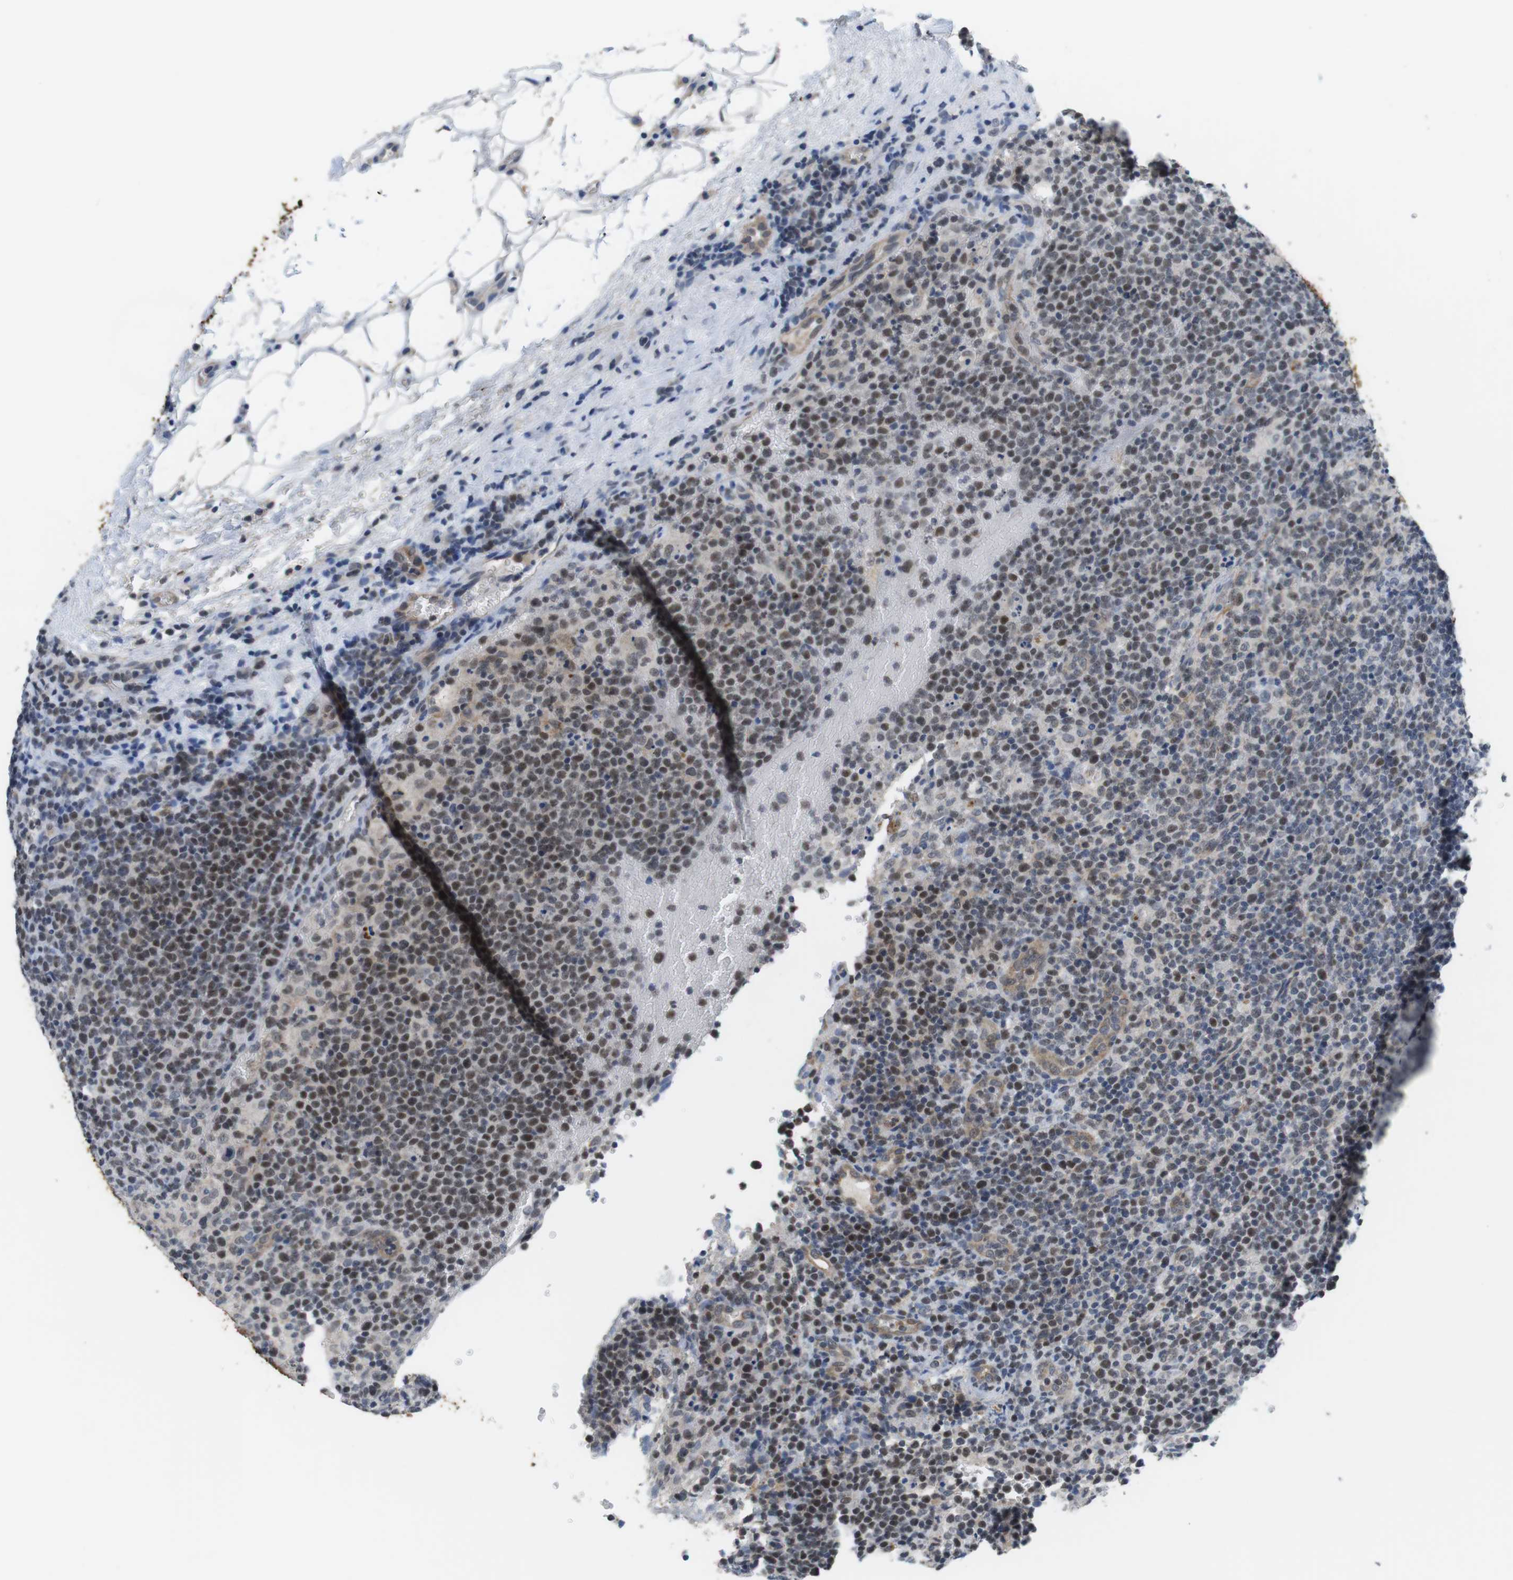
{"staining": {"intensity": "weak", "quantity": "25%-75%", "location": "nuclear"}, "tissue": "lymphoma", "cell_type": "Tumor cells", "image_type": "cancer", "snomed": [{"axis": "morphology", "description": "Malignant lymphoma, non-Hodgkin's type, High grade"}, {"axis": "topography", "description": "Lymph node"}], "caption": "Protein analysis of lymphoma tissue reveals weak nuclear expression in approximately 25%-75% of tumor cells. The protein is stained brown, and the nuclei are stained in blue (DAB IHC with brightfield microscopy, high magnification).", "gene": "NECTIN1", "patient": {"sex": "male", "age": 61}}